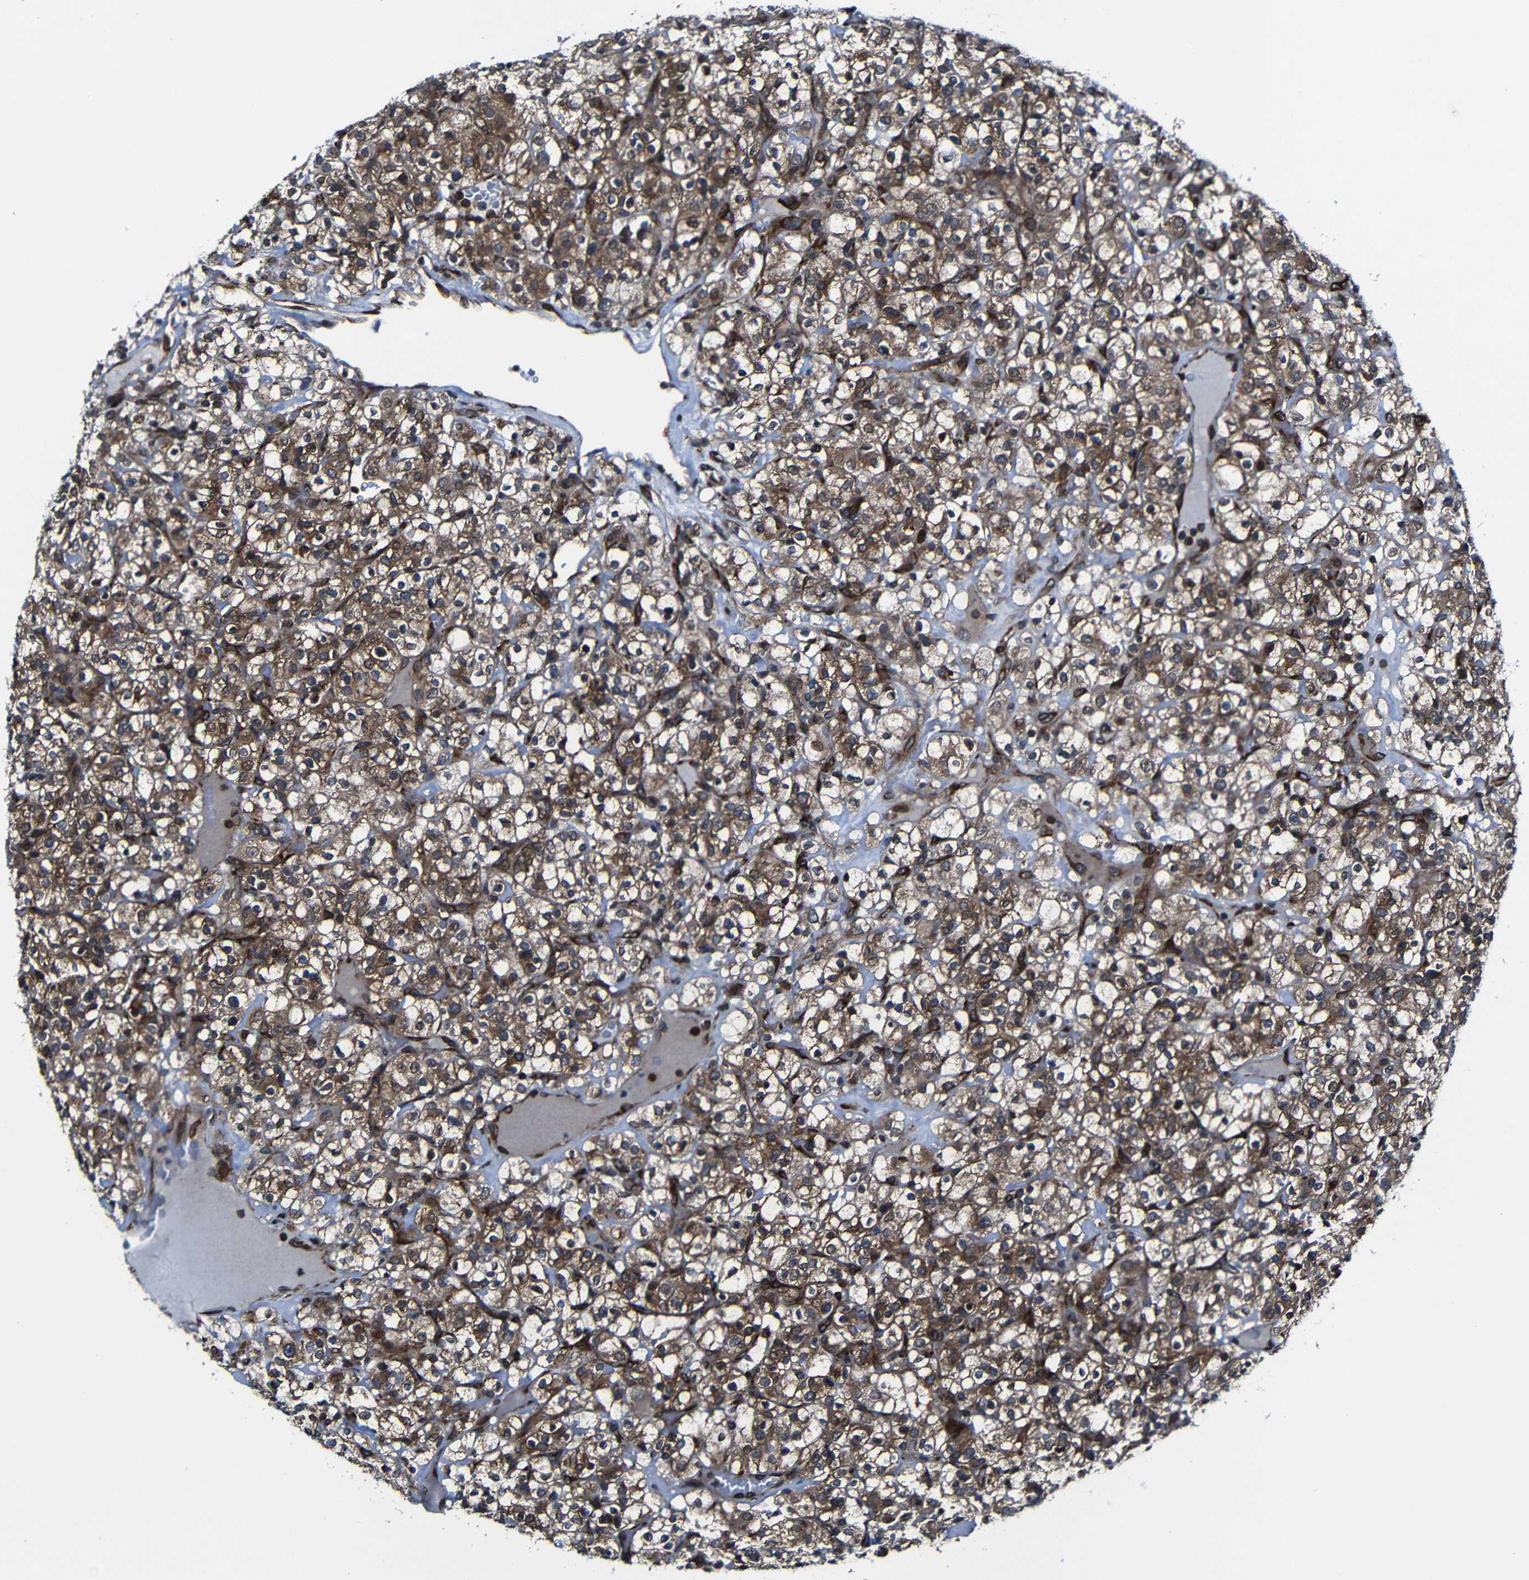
{"staining": {"intensity": "moderate", "quantity": ">75%", "location": "cytoplasmic/membranous,nuclear"}, "tissue": "renal cancer", "cell_type": "Tumor cells", "image_type": "cancer", "snomed": [{"axis": "morphology", "description": "Normal tissue, NOS"}, {"axis": "morphology", "description": "Adenocarcinoma, NOS"}, {"axis": "topography", "description": "Kidney"}], "caption": "Moderate cytoplasmic/membranous and nuclear protein expression is identified in about >75% of tumor cells in renal adenocarcinoma. The staining is performed using DAB (3,3'-diaminobenzidine) brown chromogen to label protein expression. The nuclei are counter-stained blue using hematoxylin.", "gene": "KIAA0513", "patient": {"sex": "female", "age": 72}}